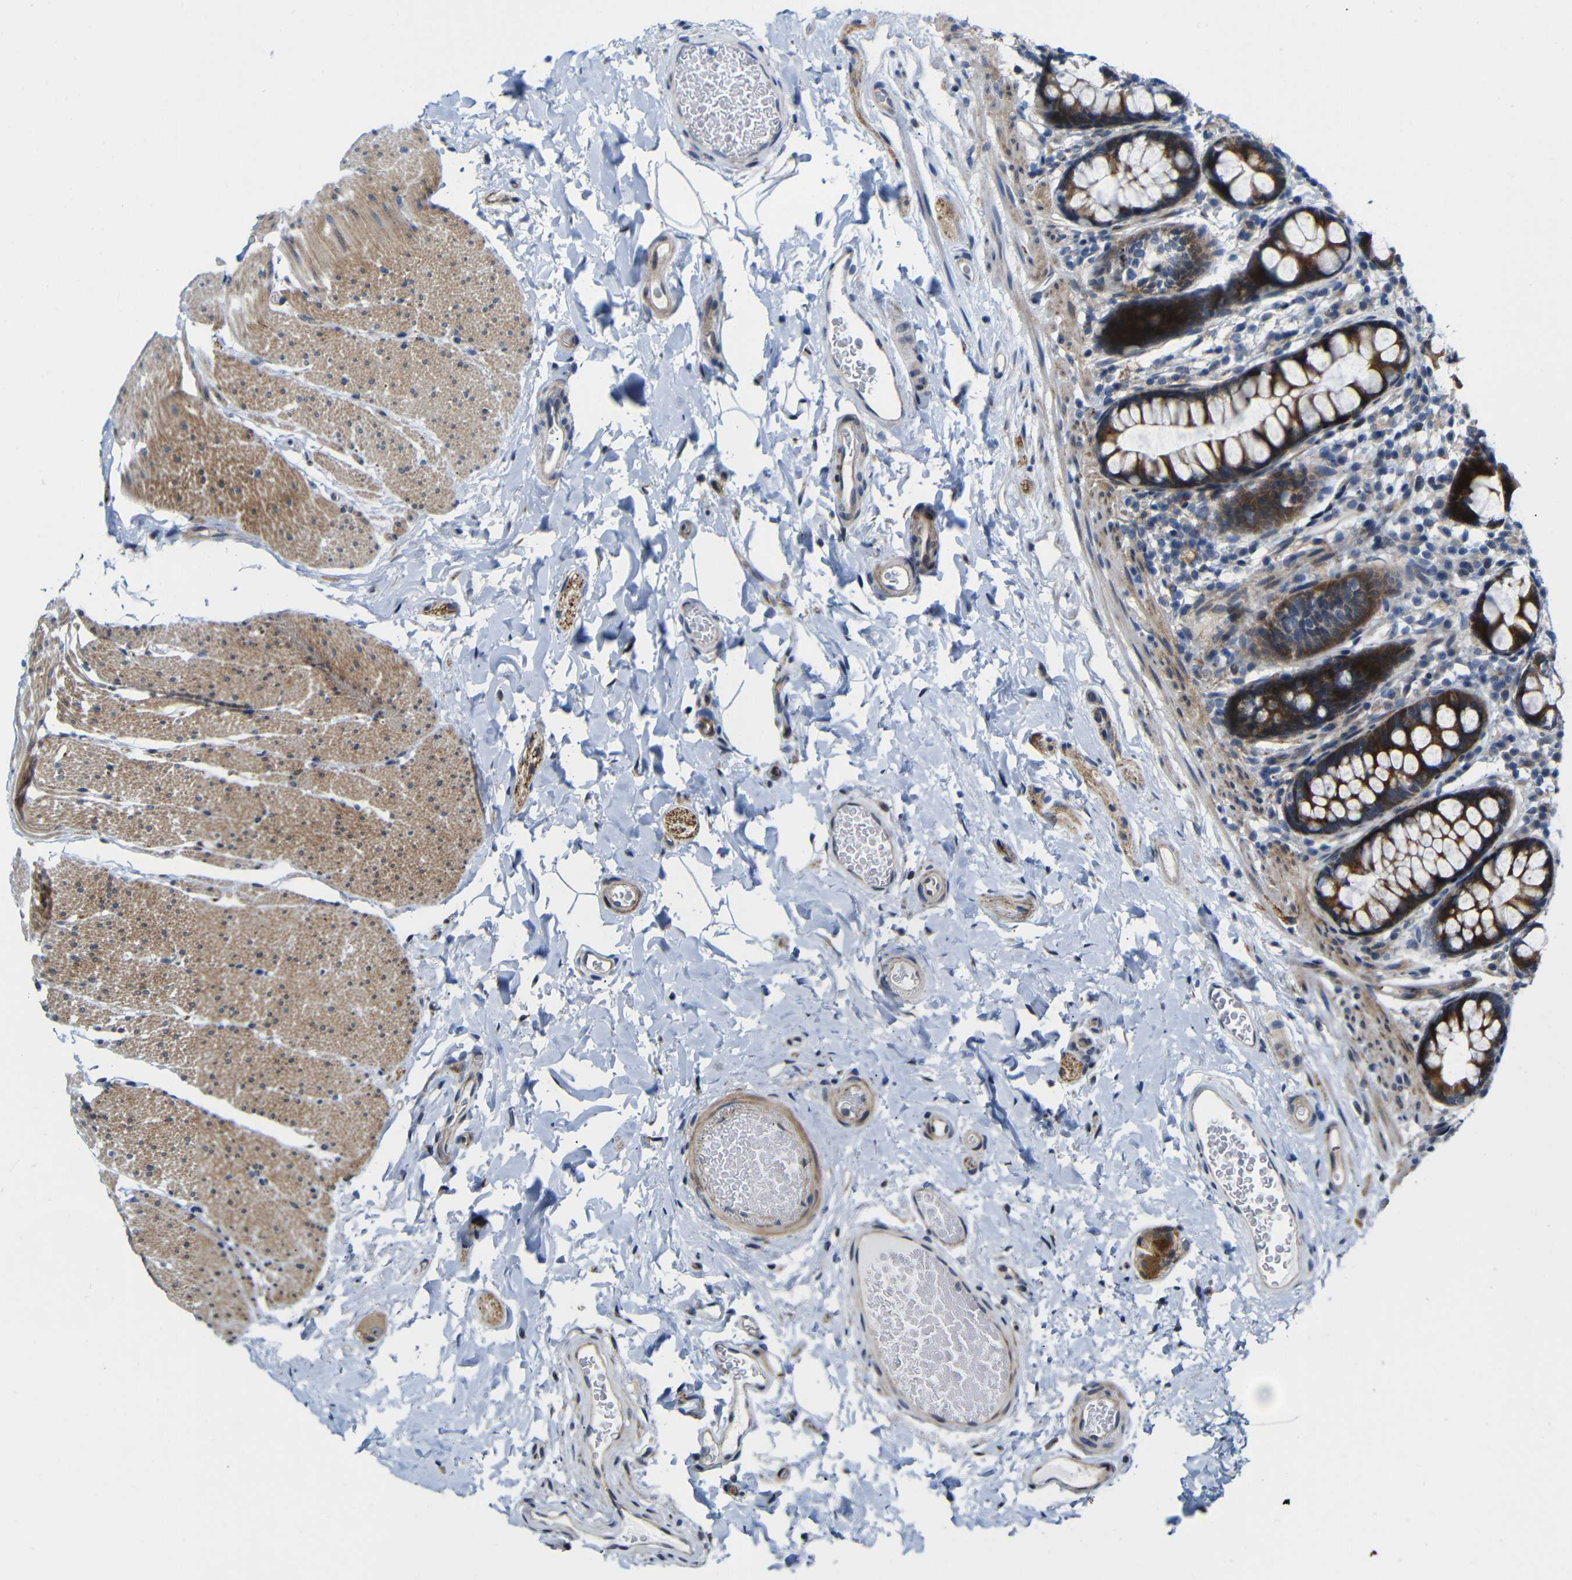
{"staining": {"intensity": "moderate", "quantity": ">75%", "location": "cytoplasmic/membranous"}, "tissue": "colon", "cell_type": "Endothelial cells", "image_type": "normal", "snomed": [{"axis": "morphology", "description": "Normal tissue, NOS"}, {"axis": "topography", "description": "Colon"}], "caption": "This micrograph demonstrates IHC staining of unremarkable colon, with medium moderate cytoplasmic/membranous positivity in about >75% of endothelial cells.", "gene": "P3H2", "patient": {"sex": "female", "age": 80}}